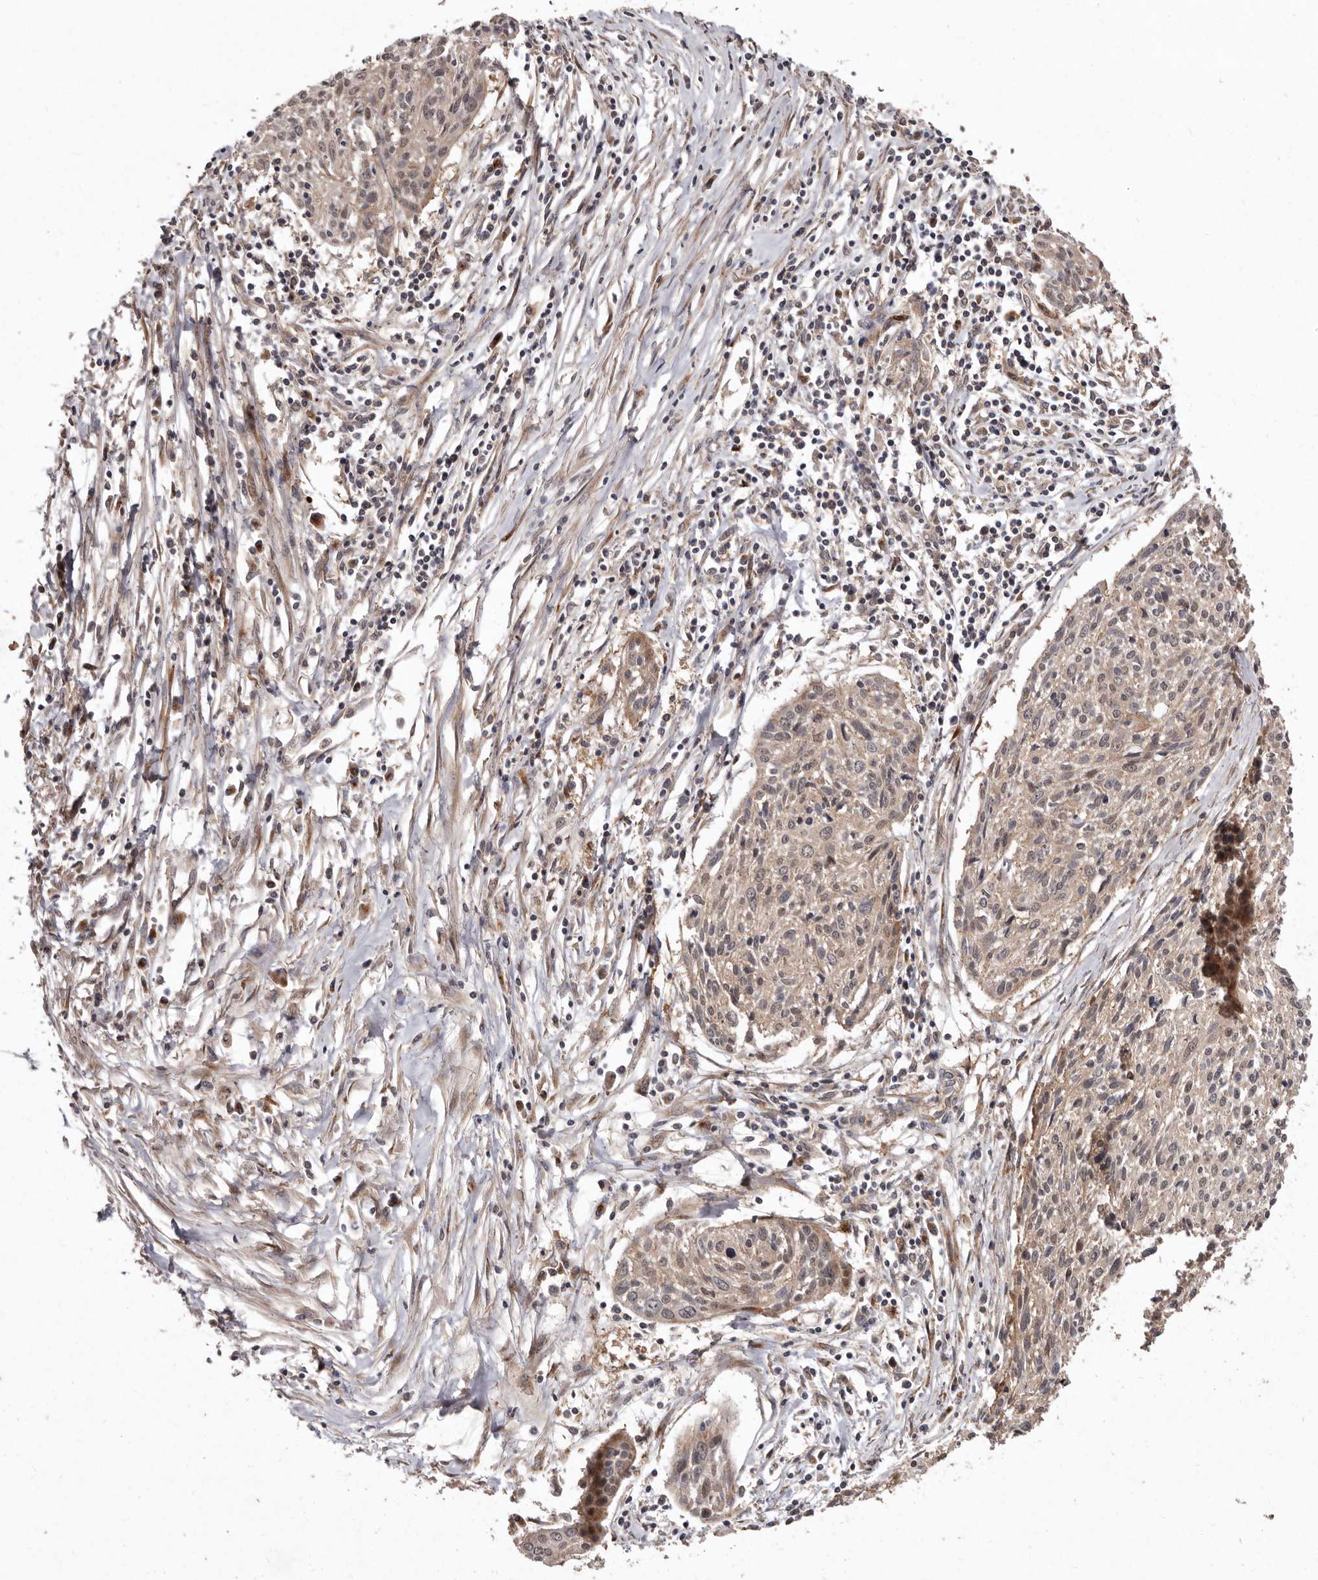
{"staining": {"intensity": "weak", "quantity": ">75%", "location": "cytoplasmic/membranous,nuclear"}, "tissue": "cervical cancer", "cell_type": "Tumor cells", "image_type": "cancer", "snomed": [{"axis": "morphology", "description": "Squamous cell carcinoma, NOS"}, {"axis": "topography", "description": "Cervix"}], "caption": "Immunohistochemical staining of cervical cancer (squamous cell carcinoma) shows weak cytoplasmic/membranous and nuclear protein positivity in approximately >75% of tumor cells. (brown staining indicates protein expression, while blue staining denotes nuclei).", "gene": "FLAD1", "patient": {"sex": "female", "age": 51}}